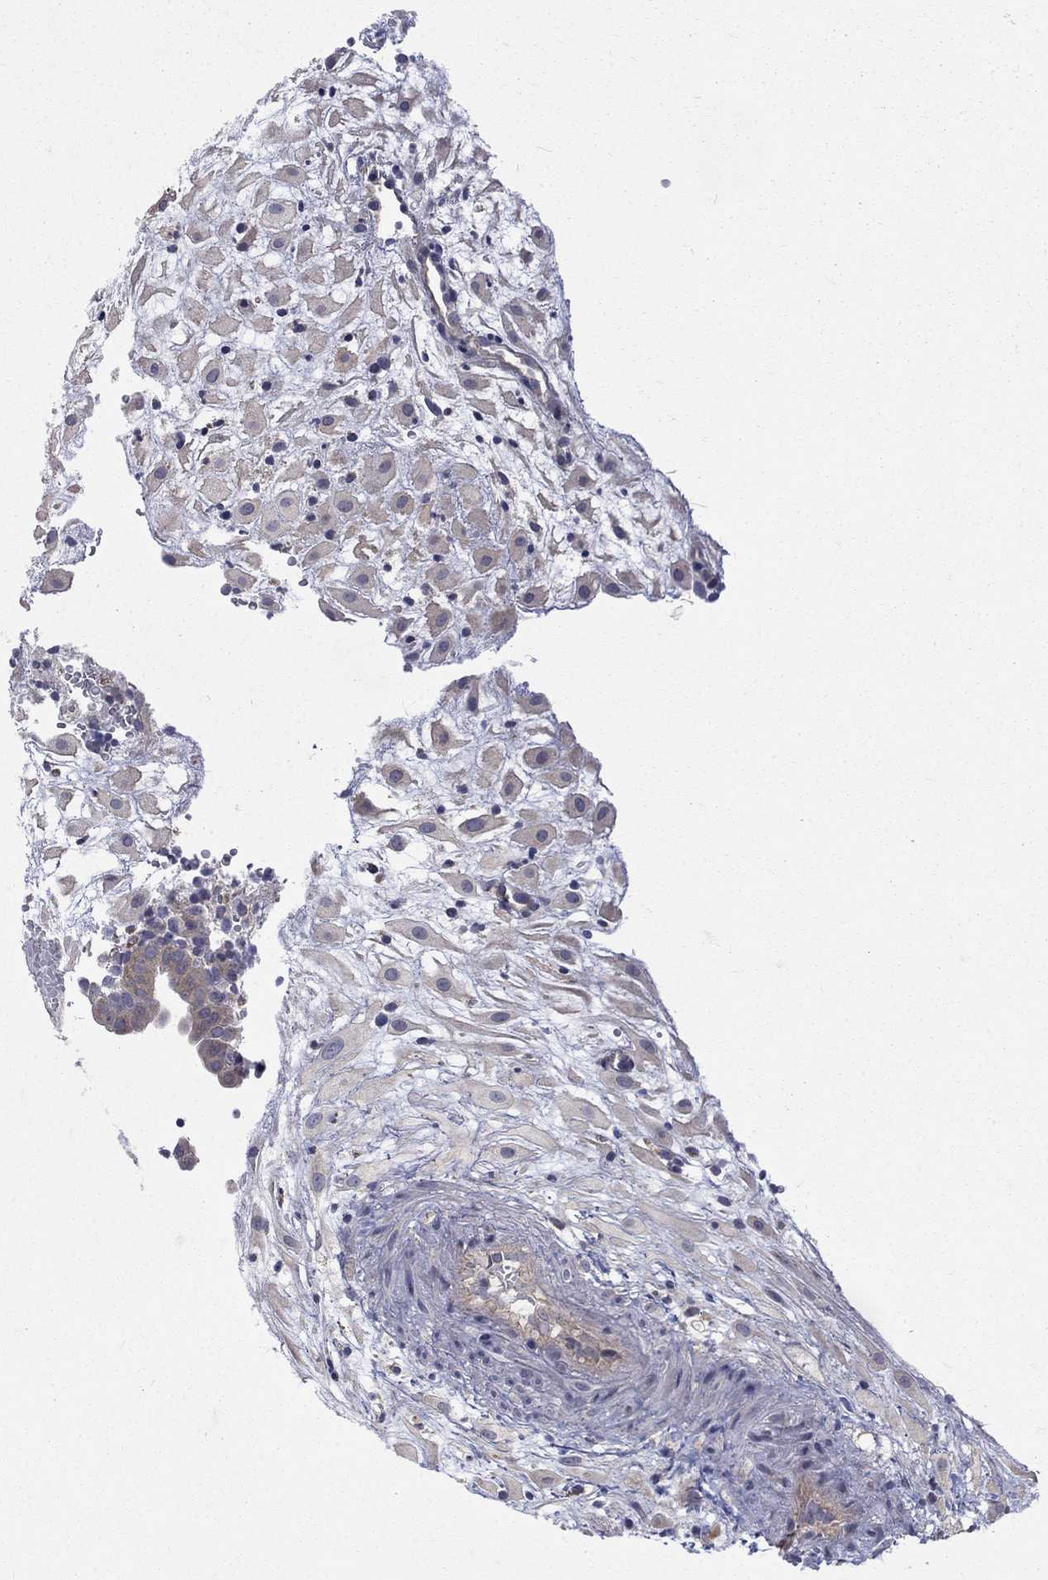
{"staining": {"intensity": "weak", "quantity": "<25%", "location": "cytoplasmic/membranous"}, "tissue": "placenta", "cell_type": "Decidual cells", "image_type": "normal", "snomed": [{"axis": "morphology", "description": "Normal tissue, NOS"}, {"axis": "topography", "description": "Placenta"}], "caption": "The immunohistochemistry (IHC) photomicrograph has no significant positivity in decidual cells of placenta.", "gene": "SH2B1", "patient": {"sex": "female", "age": 24}}